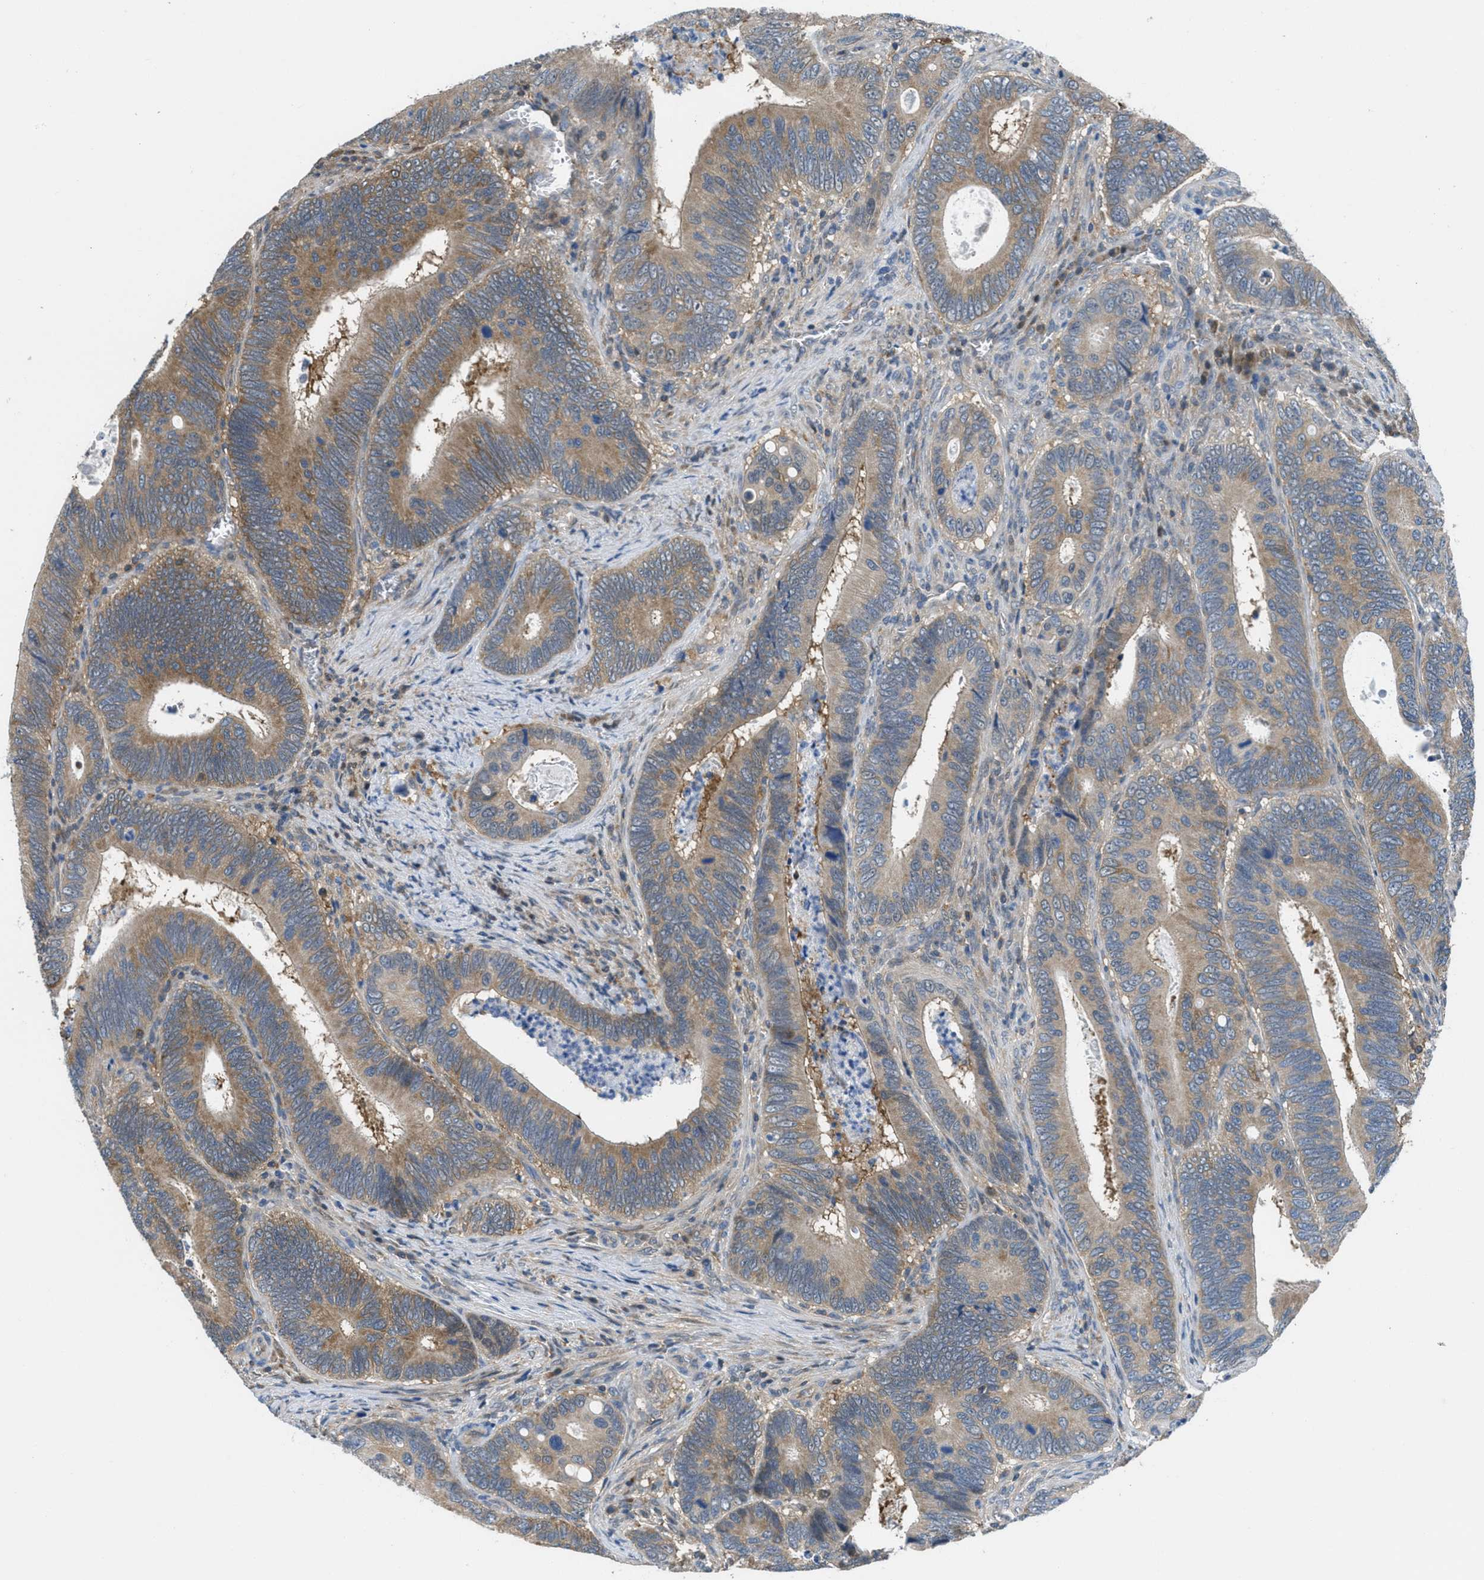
{"staining": {"intensity": "moderate", "quantity": ">75%", "location": "cytoplasmic/membranous"}, "tissue": "colorectal cancer", "cell_type": "Tumor cells", "image_type": "cancer", "snomed": [{"axis": "morphology", "description": "Inflammation, NOS"}, {"axis": "morphology", "description": "Adenocarcinoma, NOS"}, {"axis": "topography", "description": "Colon"}], "caption": "About >75% of tumor cells in human colorectal cancer show moderate cytoplasmic/membranous protein expression as visualized by brown immunohistochemical staining.", "gene": "PIP5K1C", "patient": {"sex": "male", "age": 72}}